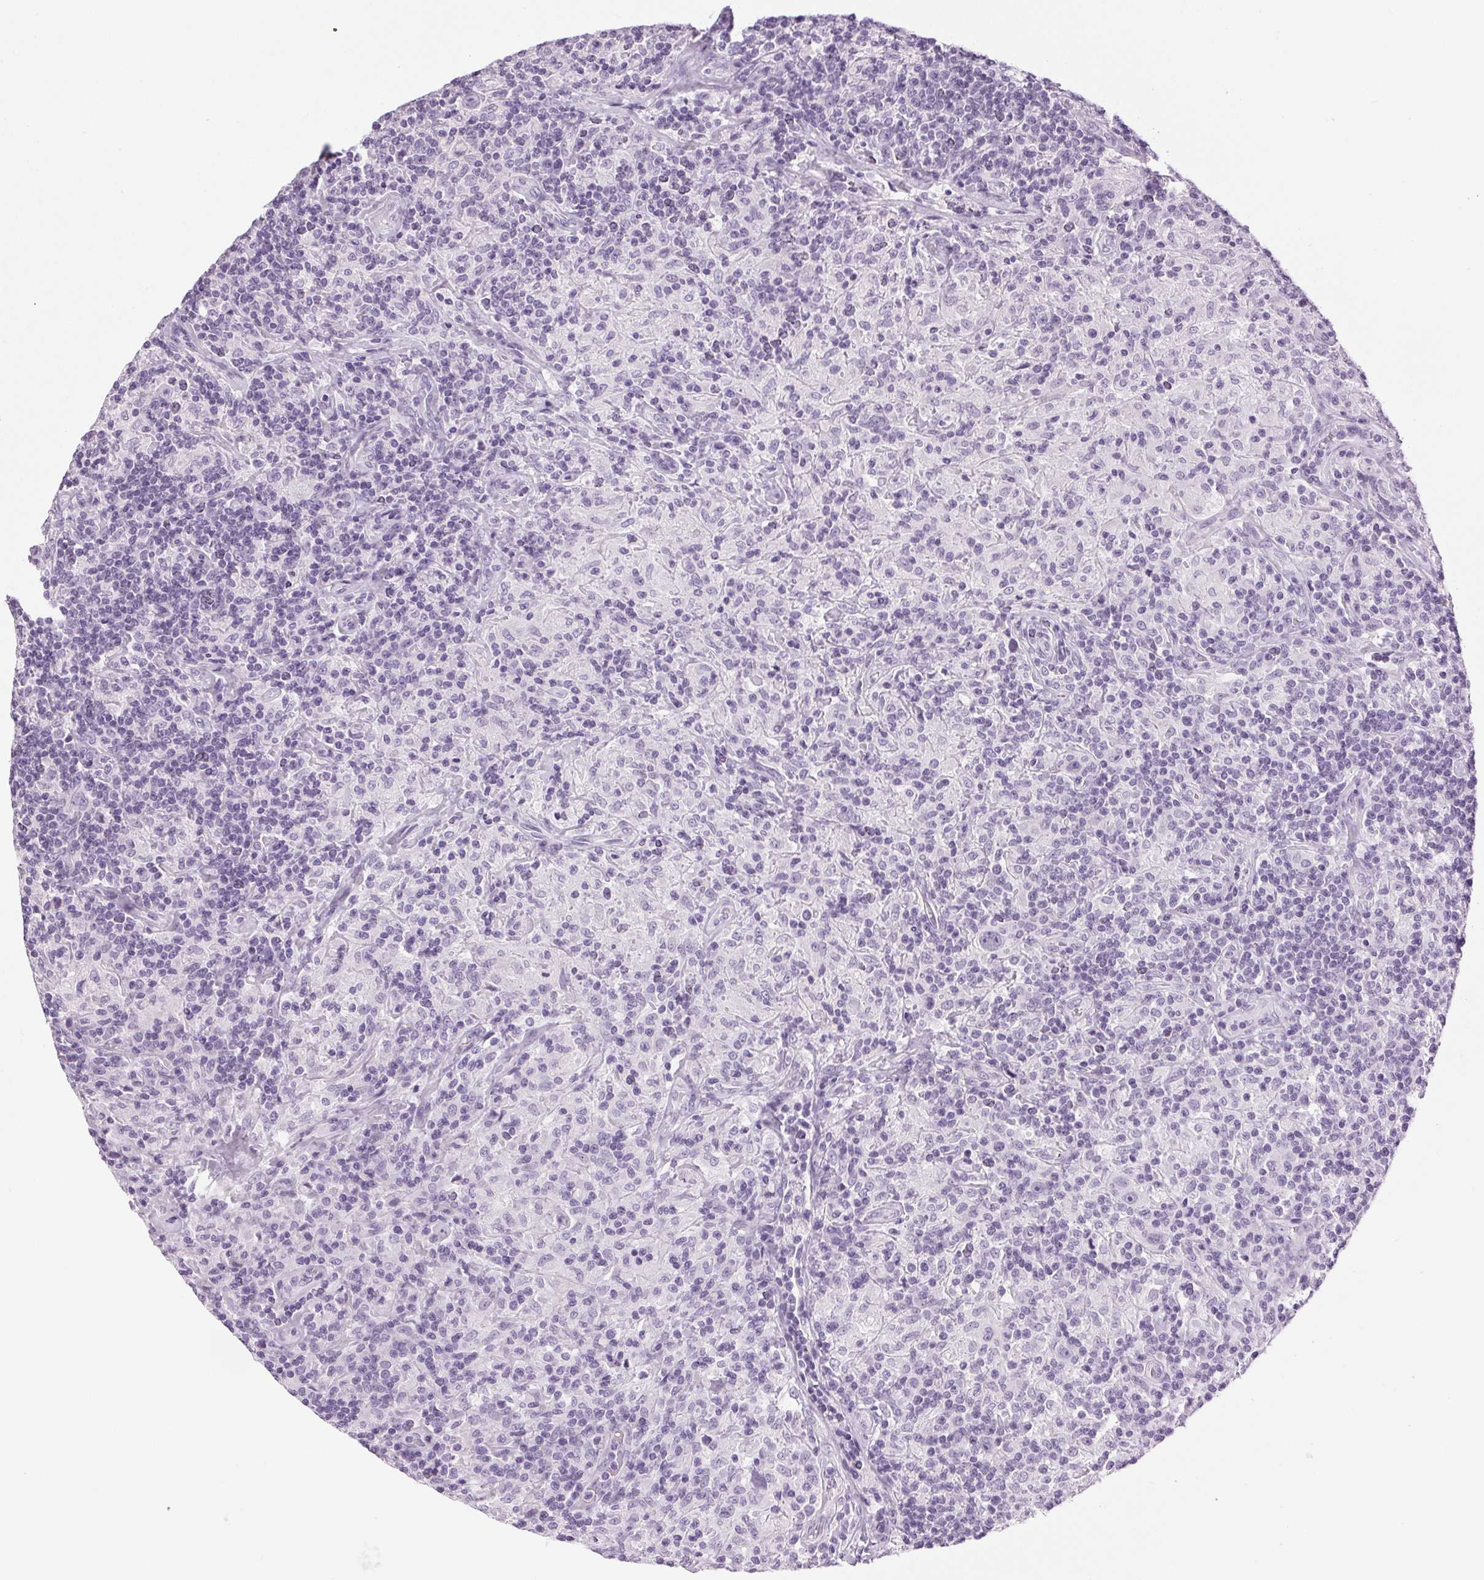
{"staining": {"intensity": "negative", "quantity": "none", "location": "none"}, "tissue": "lymphoma", "cell_type": "Tumor cells", "image_type": "cancer", "snomed": [{"axis": "morphology", "description": "Hodgkin's disease, NOS"}, {"axis": "topography", "description": "Lymph node"}], "caption": "DAB immunohistochemical staining of human lymphoma demonstrates no significant positivity in tumor cells. (Immunohistochemistry (ihc), brightfield microscopy, high magnification).", "gene": "SP7", "patient": {"sex": "male", "age": 70}}